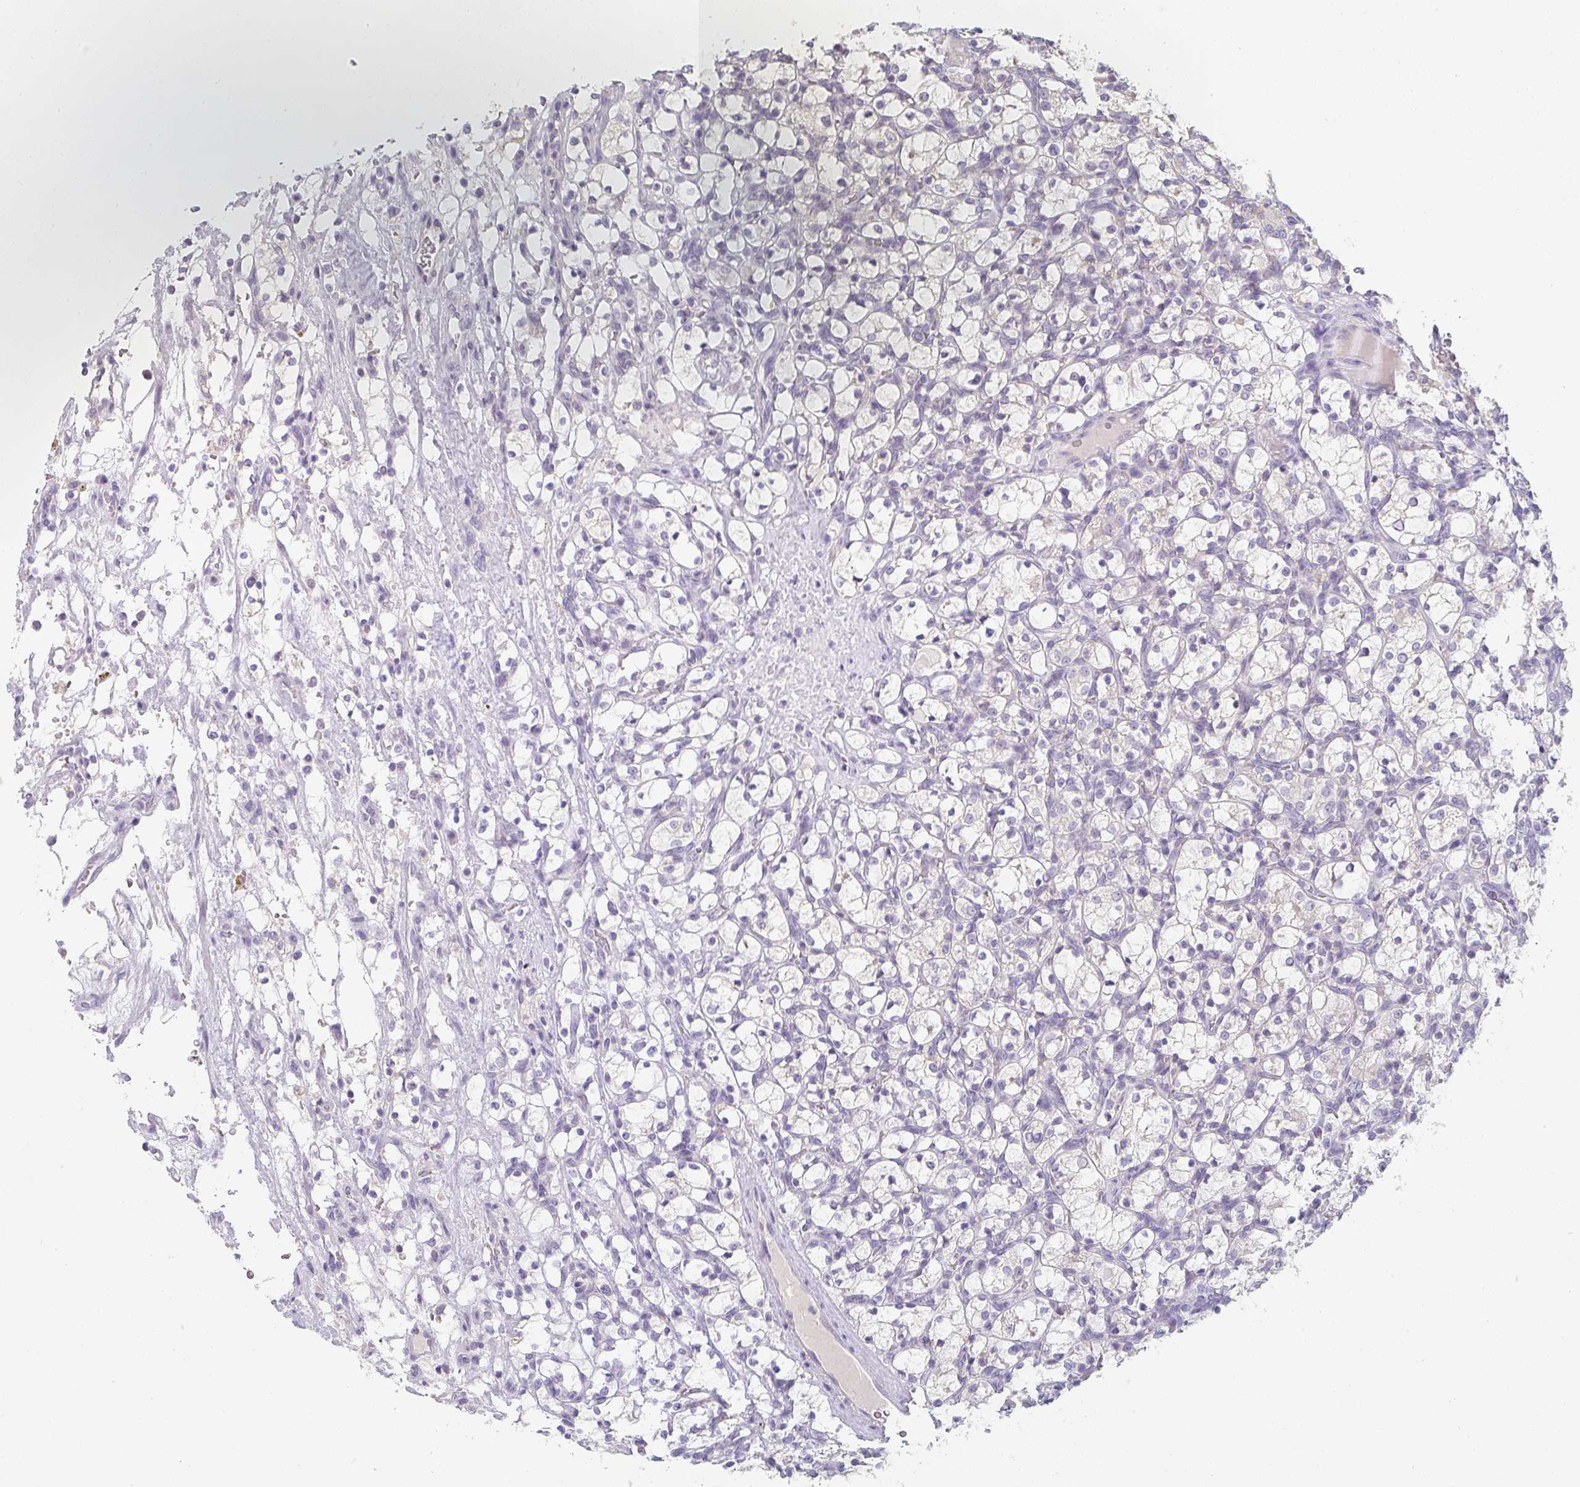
{"staining": {"intensity": "negative", "quantity": "none", "location": "none"}, "tissue": "renal cancer", "cell_type": "Tumor cells", "image_type": "cancer", "snomed": [{"axis": "morphology", "description": "Adenocarcinoma, NOS"}, {"axis": "topography", "description": "Kidney"}], "caption": "Tumor cells show no significant protein staining in renal cancer (adenocarcinoma).", "gene": "C1QTNF8", "patient": {"sex": "female", "age": 69}}